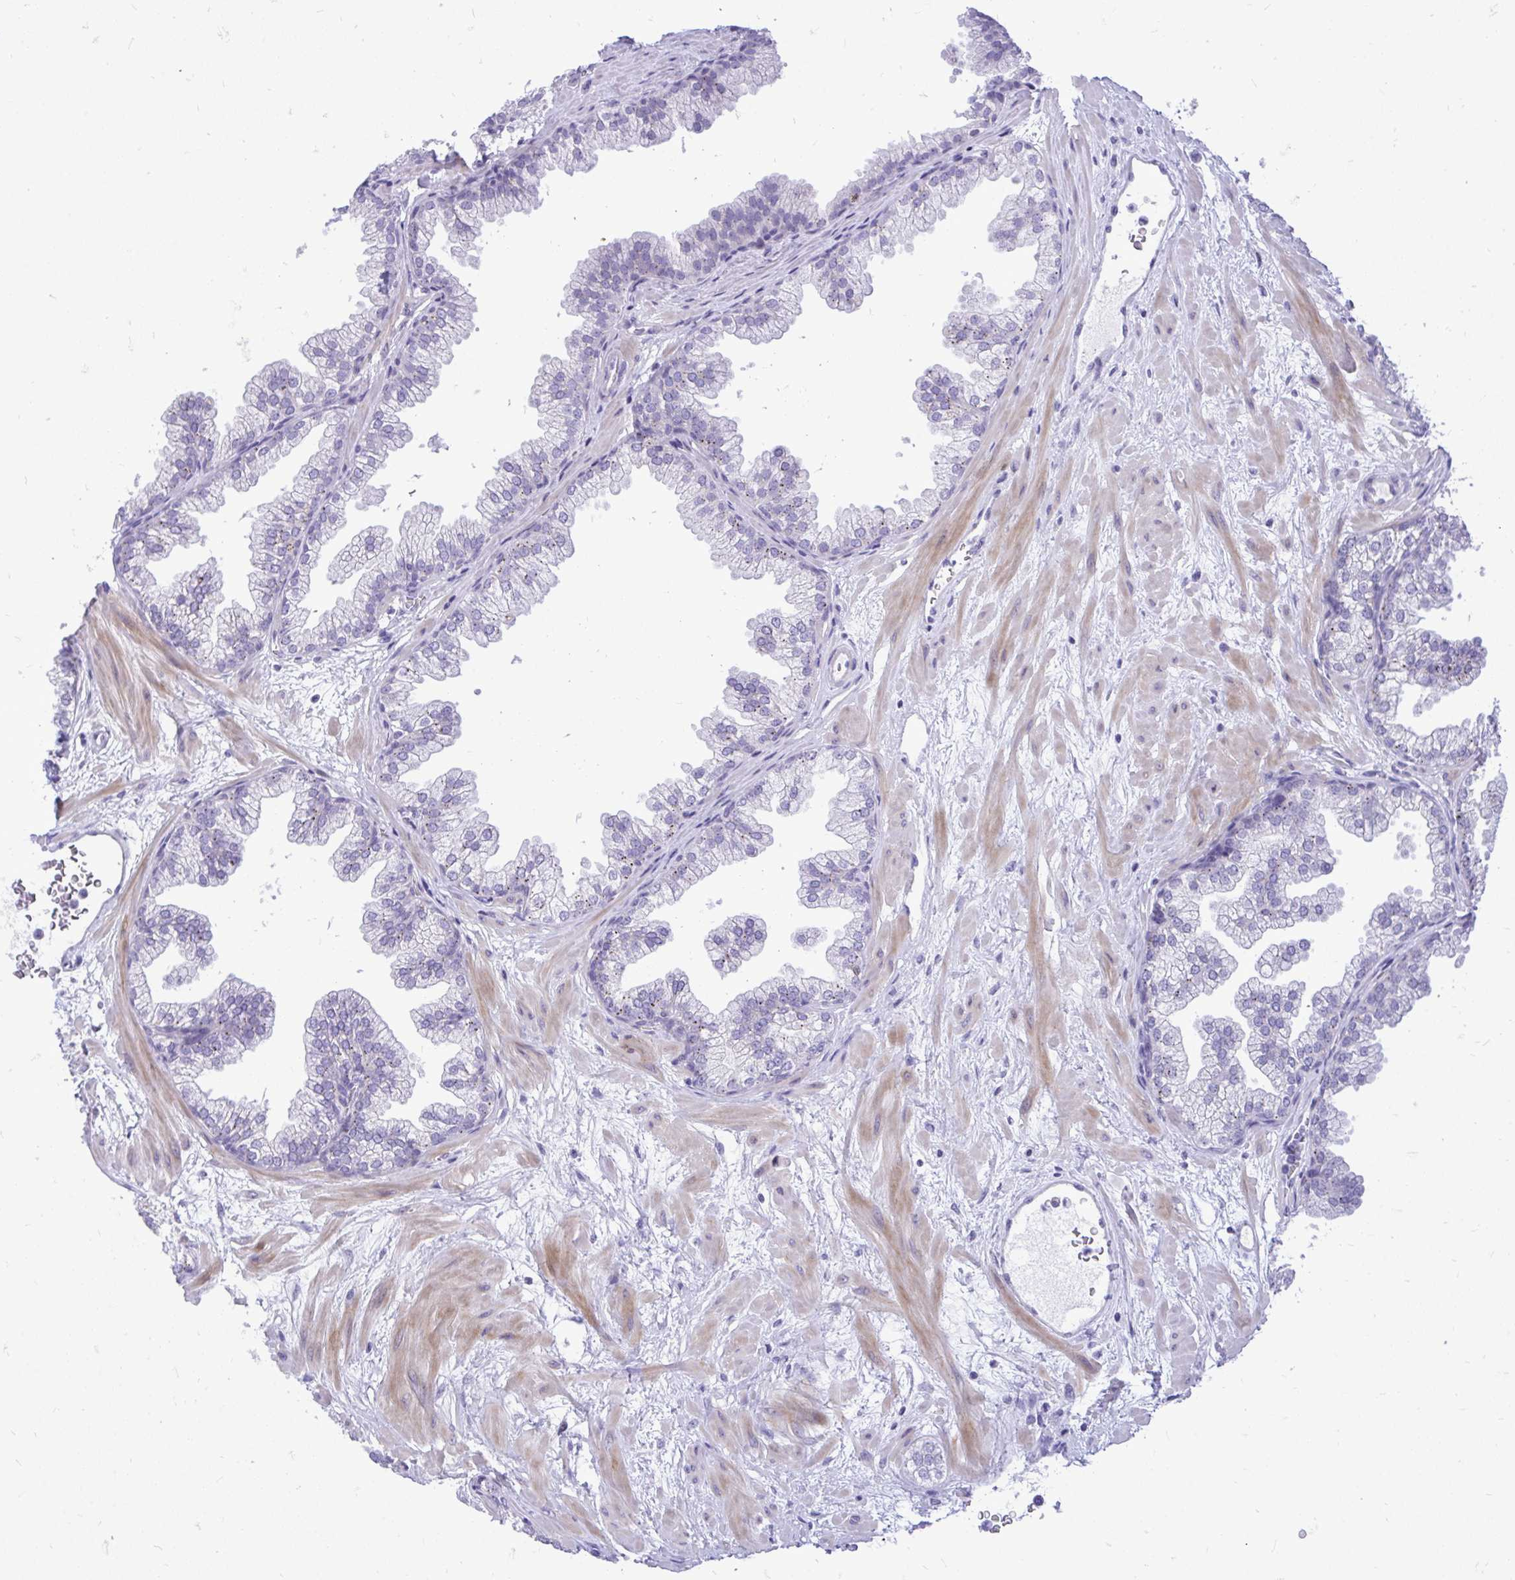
{"staining": {"intensity": "moderate", "quantity": "<25%", "location": "cytoplasmic/membranous"}, "tissue": "prostate", "cell_type": "Glandular cells", "image_type": "normal", "snomed": [{"axis": "morphology", "description": "Normal tissue, NOS"}, {"axis": "topography", "description": "Prostate"}], "caption": "Protein staining of normal prostate exhibits moderate cytoplasmic/membranous staining in about <25% of glandular cells.", "gene": "GABRA1", "patient": {"sex": "male", "age": 37}}